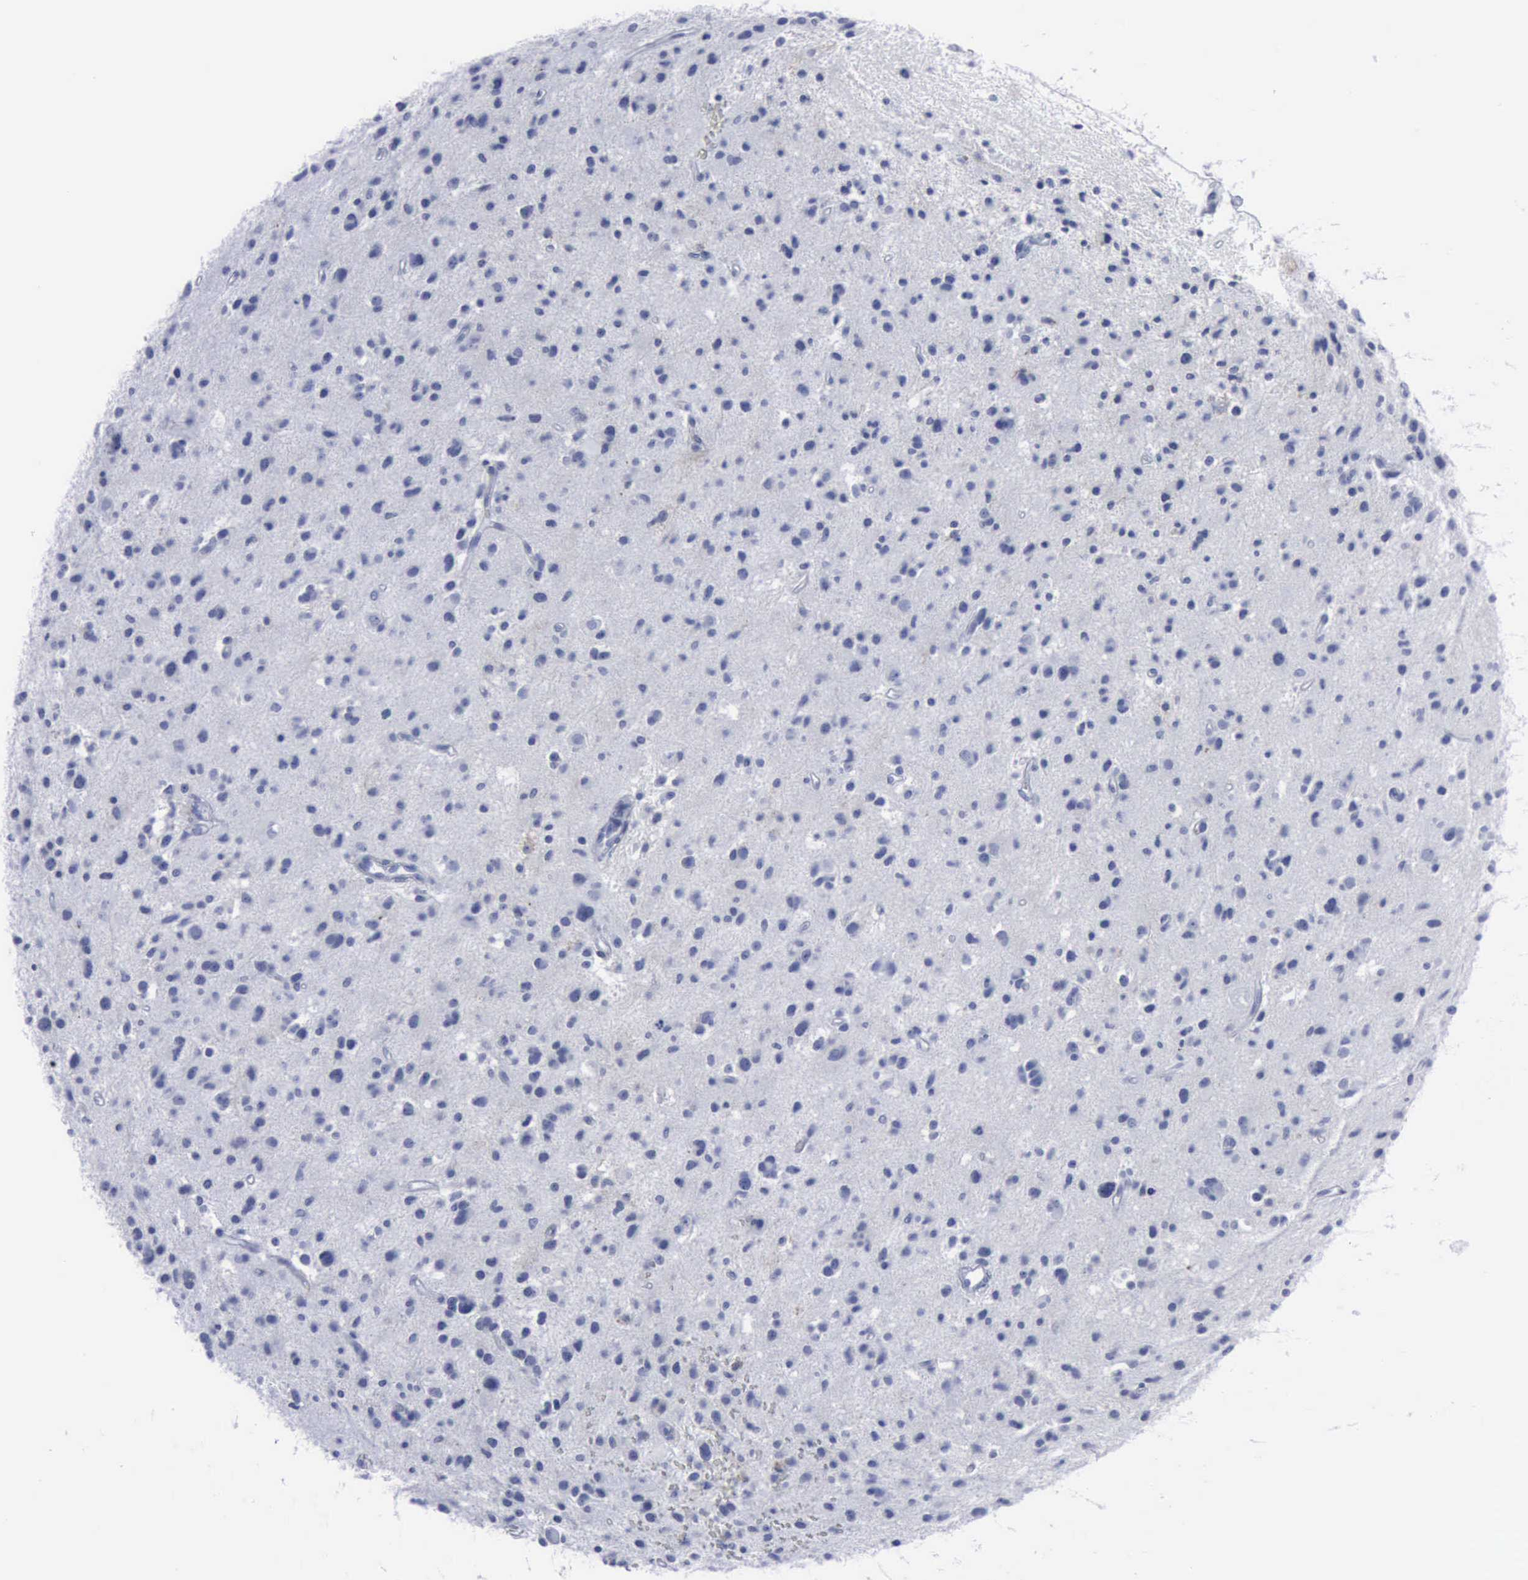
{"staining": {"intensity": "negative", "quantity": "none", "location": "none"}, "tissue": "glioma", "cell_type": "Tumor cells", "image_type": "cancer", "snomed": [{"axis": "morphology", "description": "Glioma, malignant, Low grade"}, {"axis": "topography", "description": "Brain"}], "caption": "Tumor cells show no significant positivity in low-grade glioma (malignant).", "gene": "VCAM1", "patient": {"sex": "female", "age": 46}}